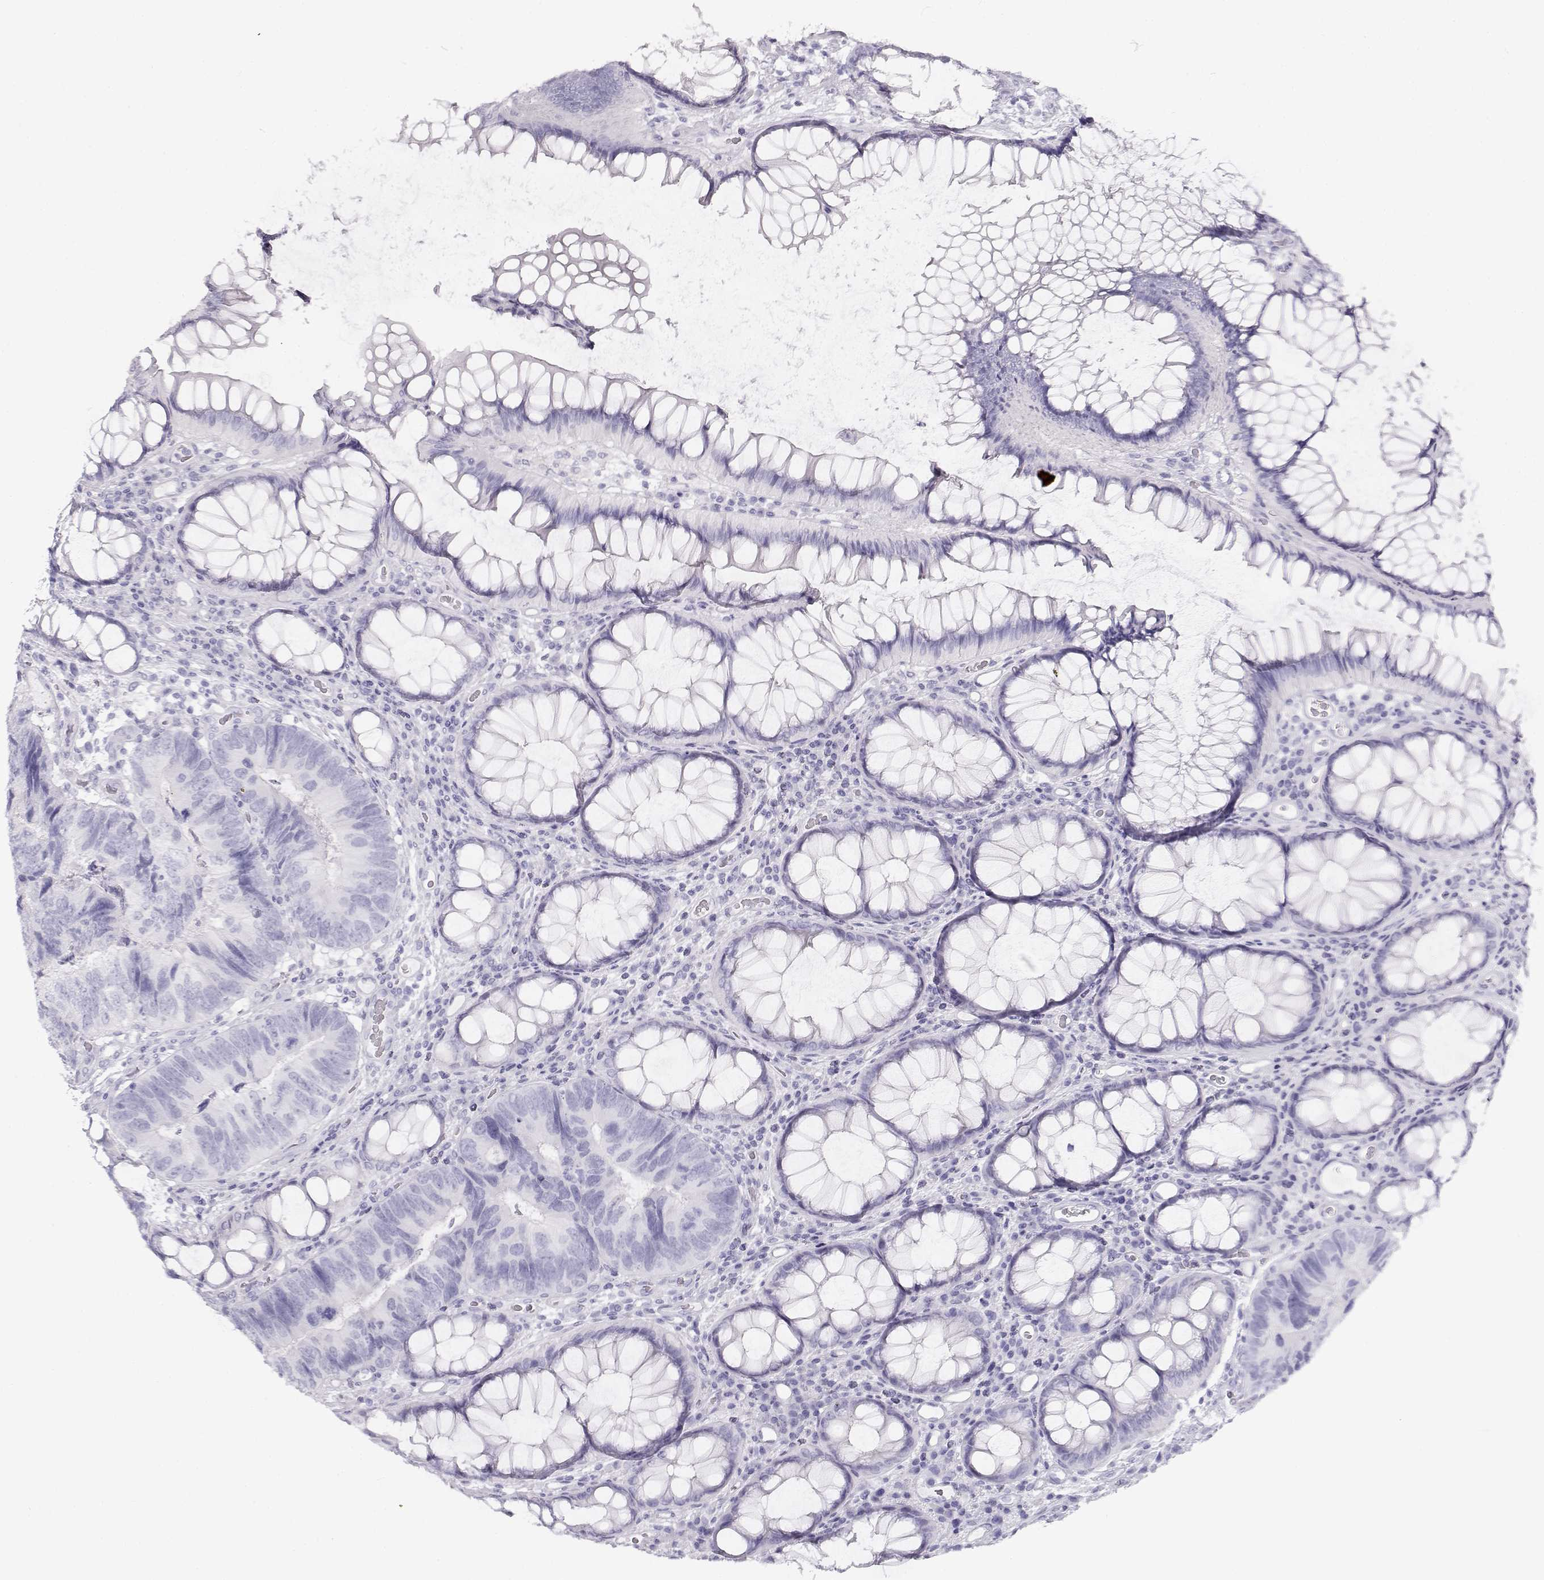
{"staining": {"intensity": "negative", "quantity": "none", "location": "none"}, "tissue": "colorectal cancer", "cell_type": "Tumor cells", "image_type": "cancer", "snomed": [{"axis": "morphology", "description": "Adenocarcinoma, NOS"}, {"axis": "topography", "description": "Colon"}], "caption": "A histopathology image of colorectal adenocarcinoma stained for a protein demonstrates no brown staining in tumor cells. (DAB immunohistochemistry visualized using brightfield microscopy, high magnification).", "gene": "TKTL1", "patient": {"sex": "female", "age": 67}}